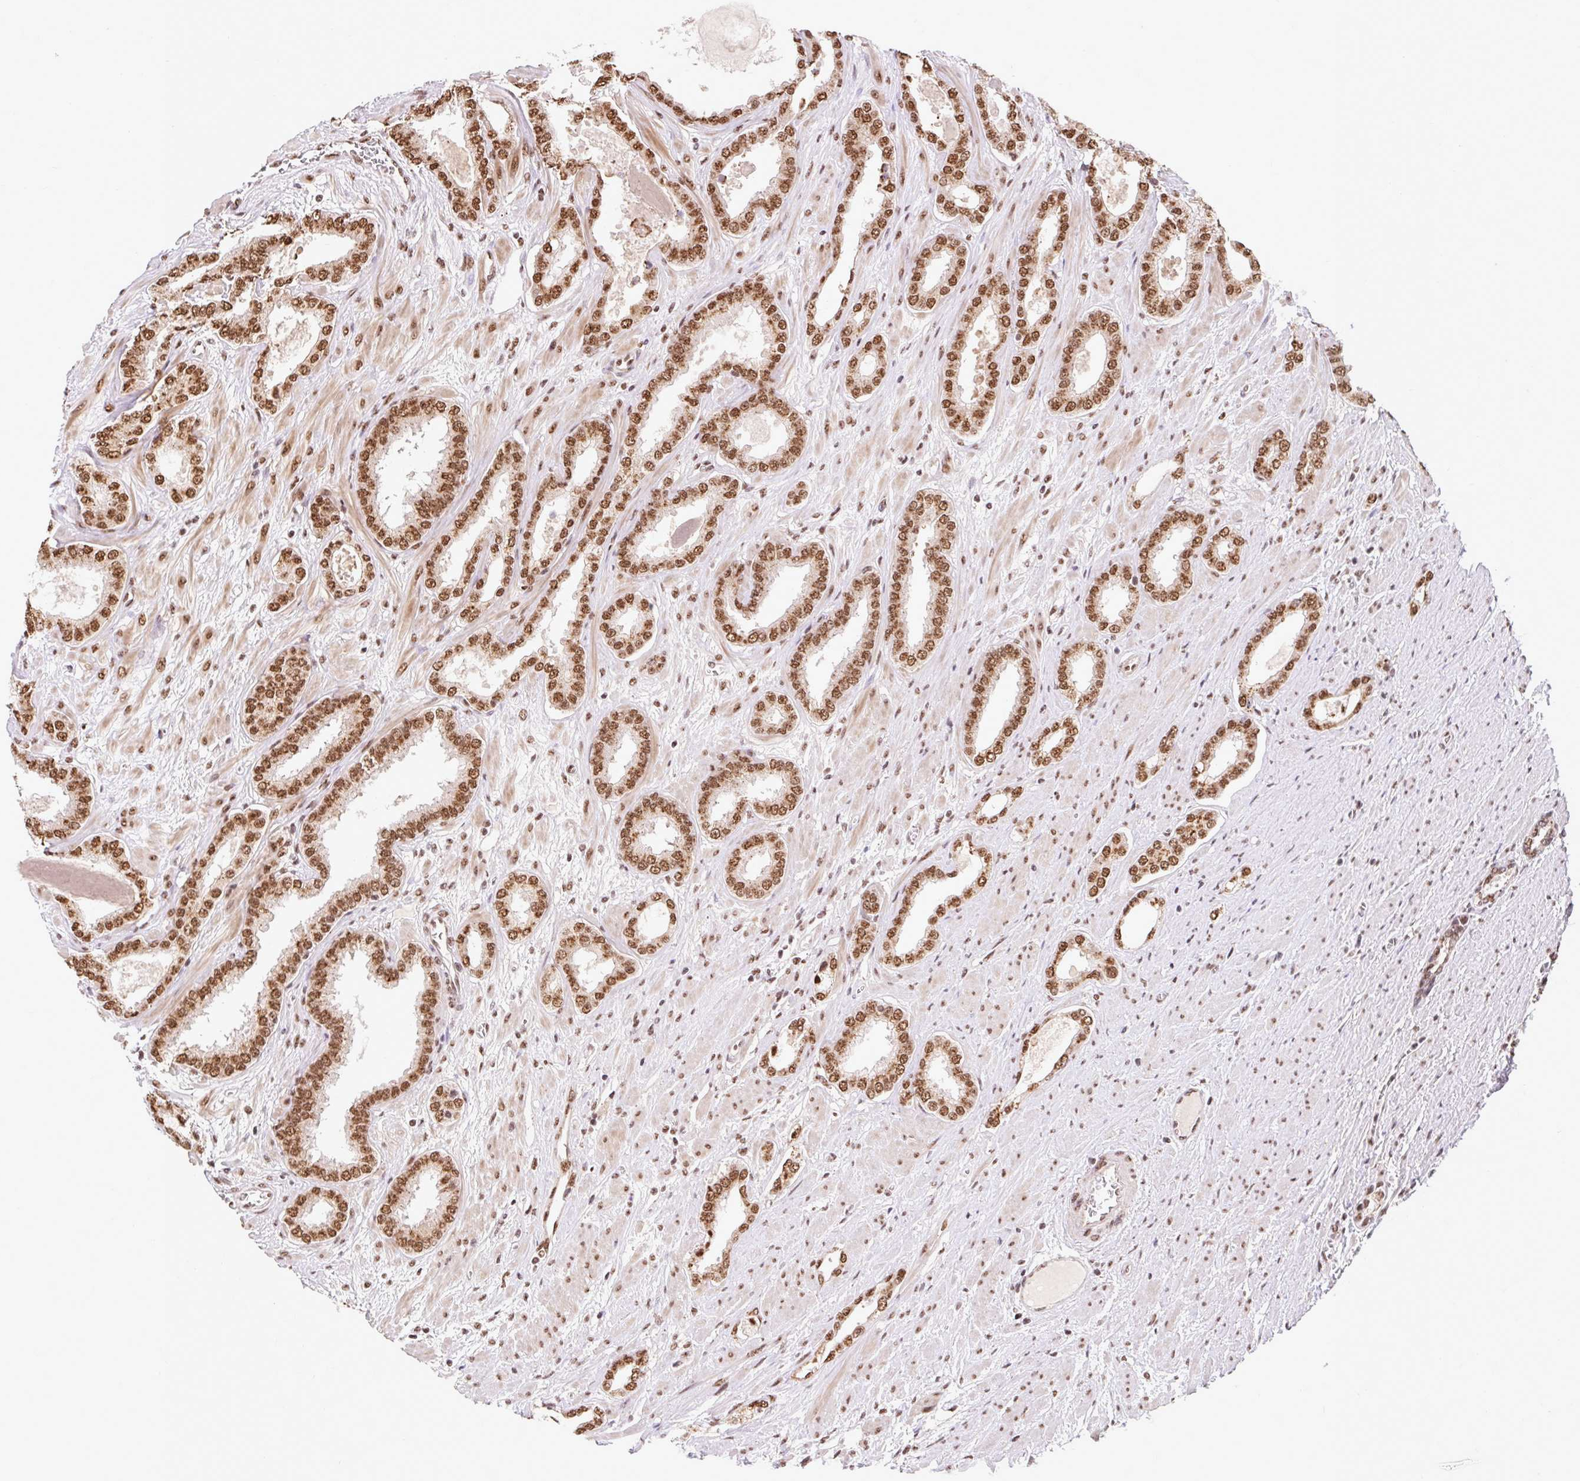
{"staining": {"intensity": "moderate", "quantity": ">75%", "location": "nuclear"}, "tissue": "prostate cancer", "cell_type": "Tumor cells", "image_type": "cancer", "snomed": [{"axis": "morphology", "description": "Adenocarcinoma, High grade"}, {"axis": "topography", "description": "Prostate"}], "caption": "IHC image of human high-grade adenocarcinoma (prostate) stained for a protein (brown), which displays medium levels of moderate nuclear expression in approximately >75% of tumor cells.", "gene": "BICRA", "patient": {"sex": "male", "age": 58}}